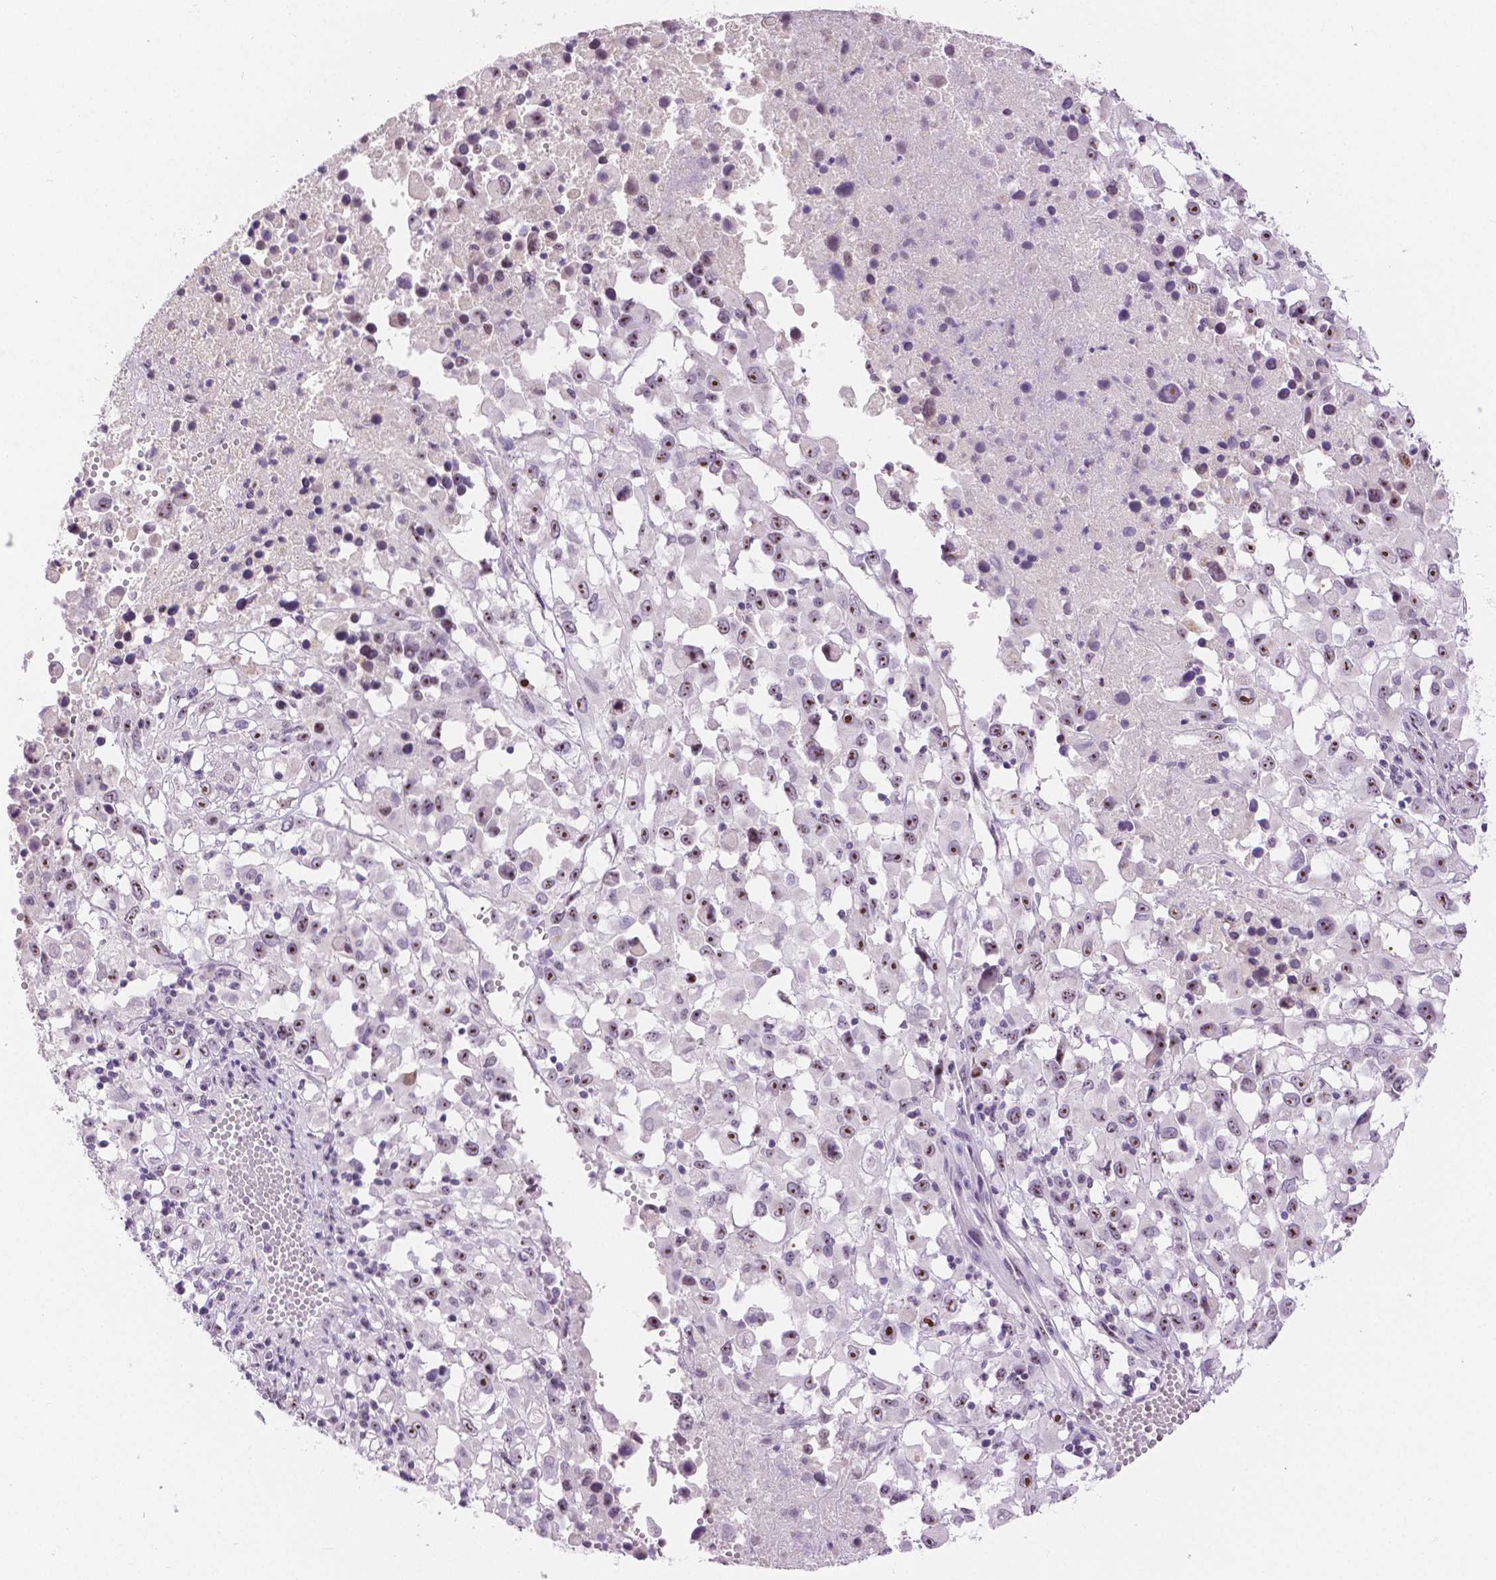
{"staining": {"intensity": "moderate", "quantity": ">75%", "location": "nuclear"}, "tissue": "melanoma", "cell_type": "Tumor cells", "image_type": "cancer", "snomed": [{"axis": "morphology", "description": "Malignant melanoma, Metastatic site"}, {"axis": "topography", "description": "Soft tissue"}], "caption": "The immunohistochemical stain shows moderate nuclear expression in tumor cells of malignant melanoma (metastatic site) tissue.", "gene": "NHP2", "patient": {"sex": "male", "age": 50}}